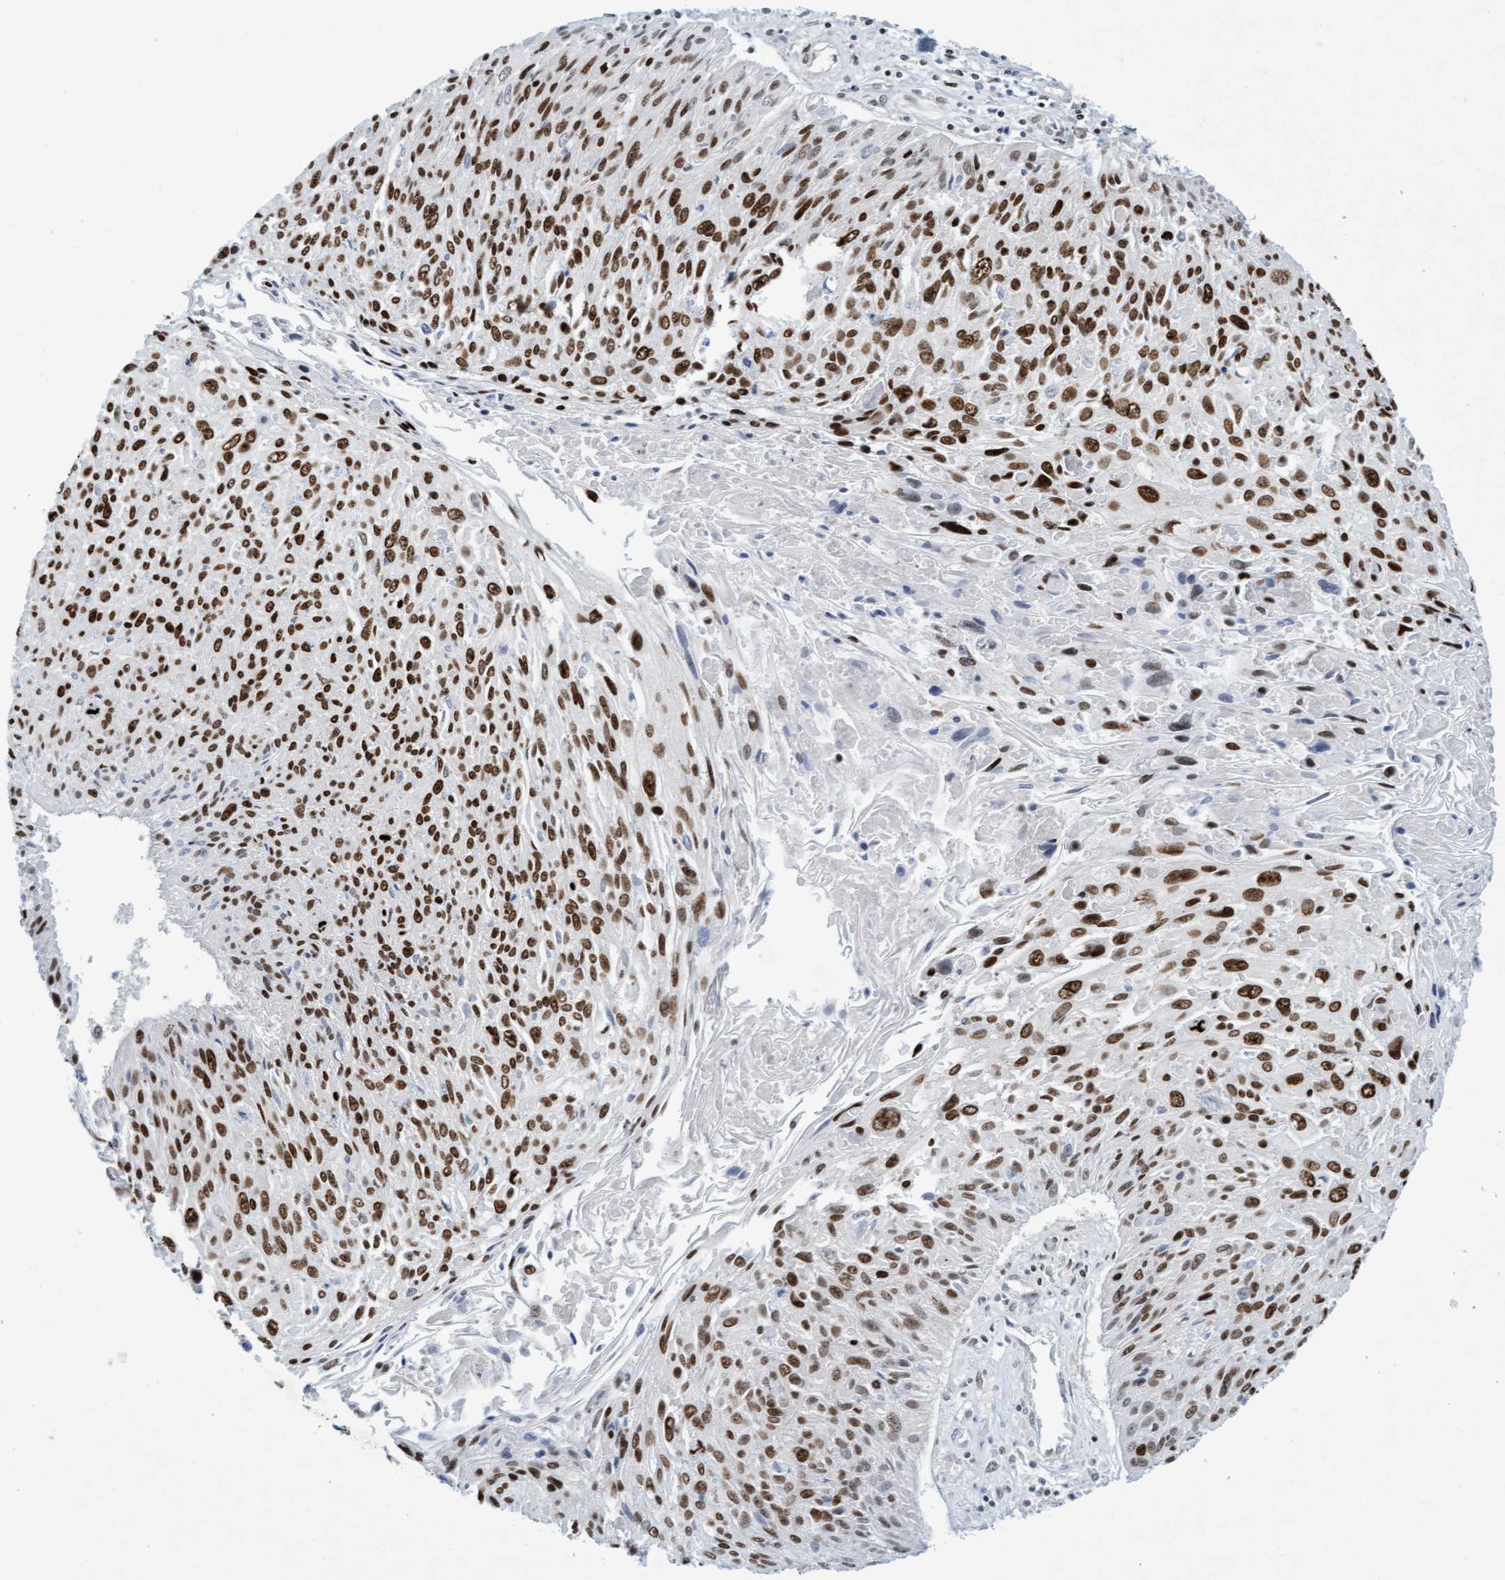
{"staining": {"intensity": "moderate", "quantity": ">75%", "location": "nuclear"}, "tissue": "cervical cancer", "cell_type": "Tumor cells", "image_type": "cancer", "snomed": [{"axis": "morphology", "description": "Squamous cell carcinoma, NOS"}, {"axis": "topography", "description": "Cervix"}], "caption": "The histopathology image displays a brown stain indicating the presence of a protein in the nuclear of tumor cells in cervical cancer (squamous cell carcinoma).", "gene": "GLRX2", "patient": {"sex": "female", "age": 51}}